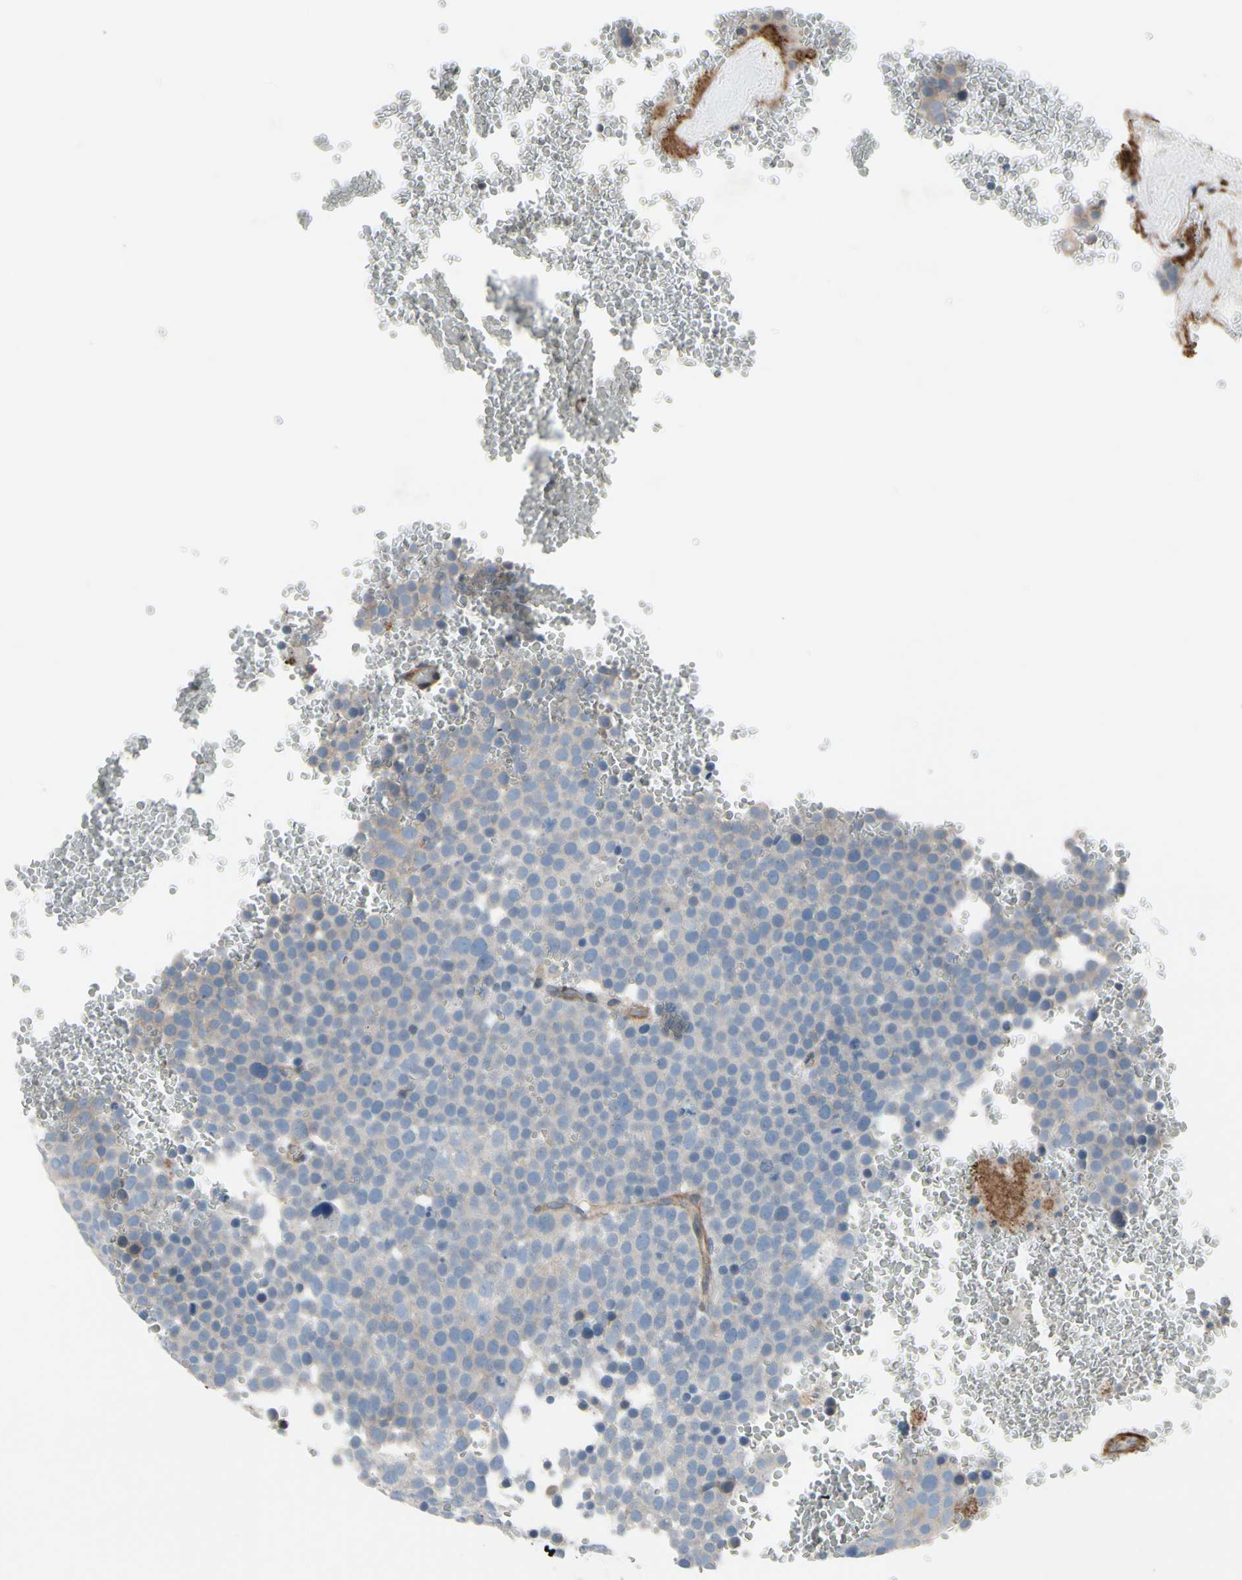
{"staining": {"intensity": "weak", "quantity": "<25%", "location": "cytoplasmic/membranous"}, "tissue": "testis cancer", "cell_type": "Tumor cells", "image_type": "cancer", "snomed": [{"axis": "morphology", "description": "Seminoma, NOS"}, {"axis": "topography", "description": "Testis"}], "caption": "A high-resolution micrograph shows immunohistochemistry (IHC) staining of seminoma (testis), which shows no significant staining in tumor cells. Nuclei are stained in blue.", "gene": "TPM1", "patient": {"sex": "male", "age": 71}}